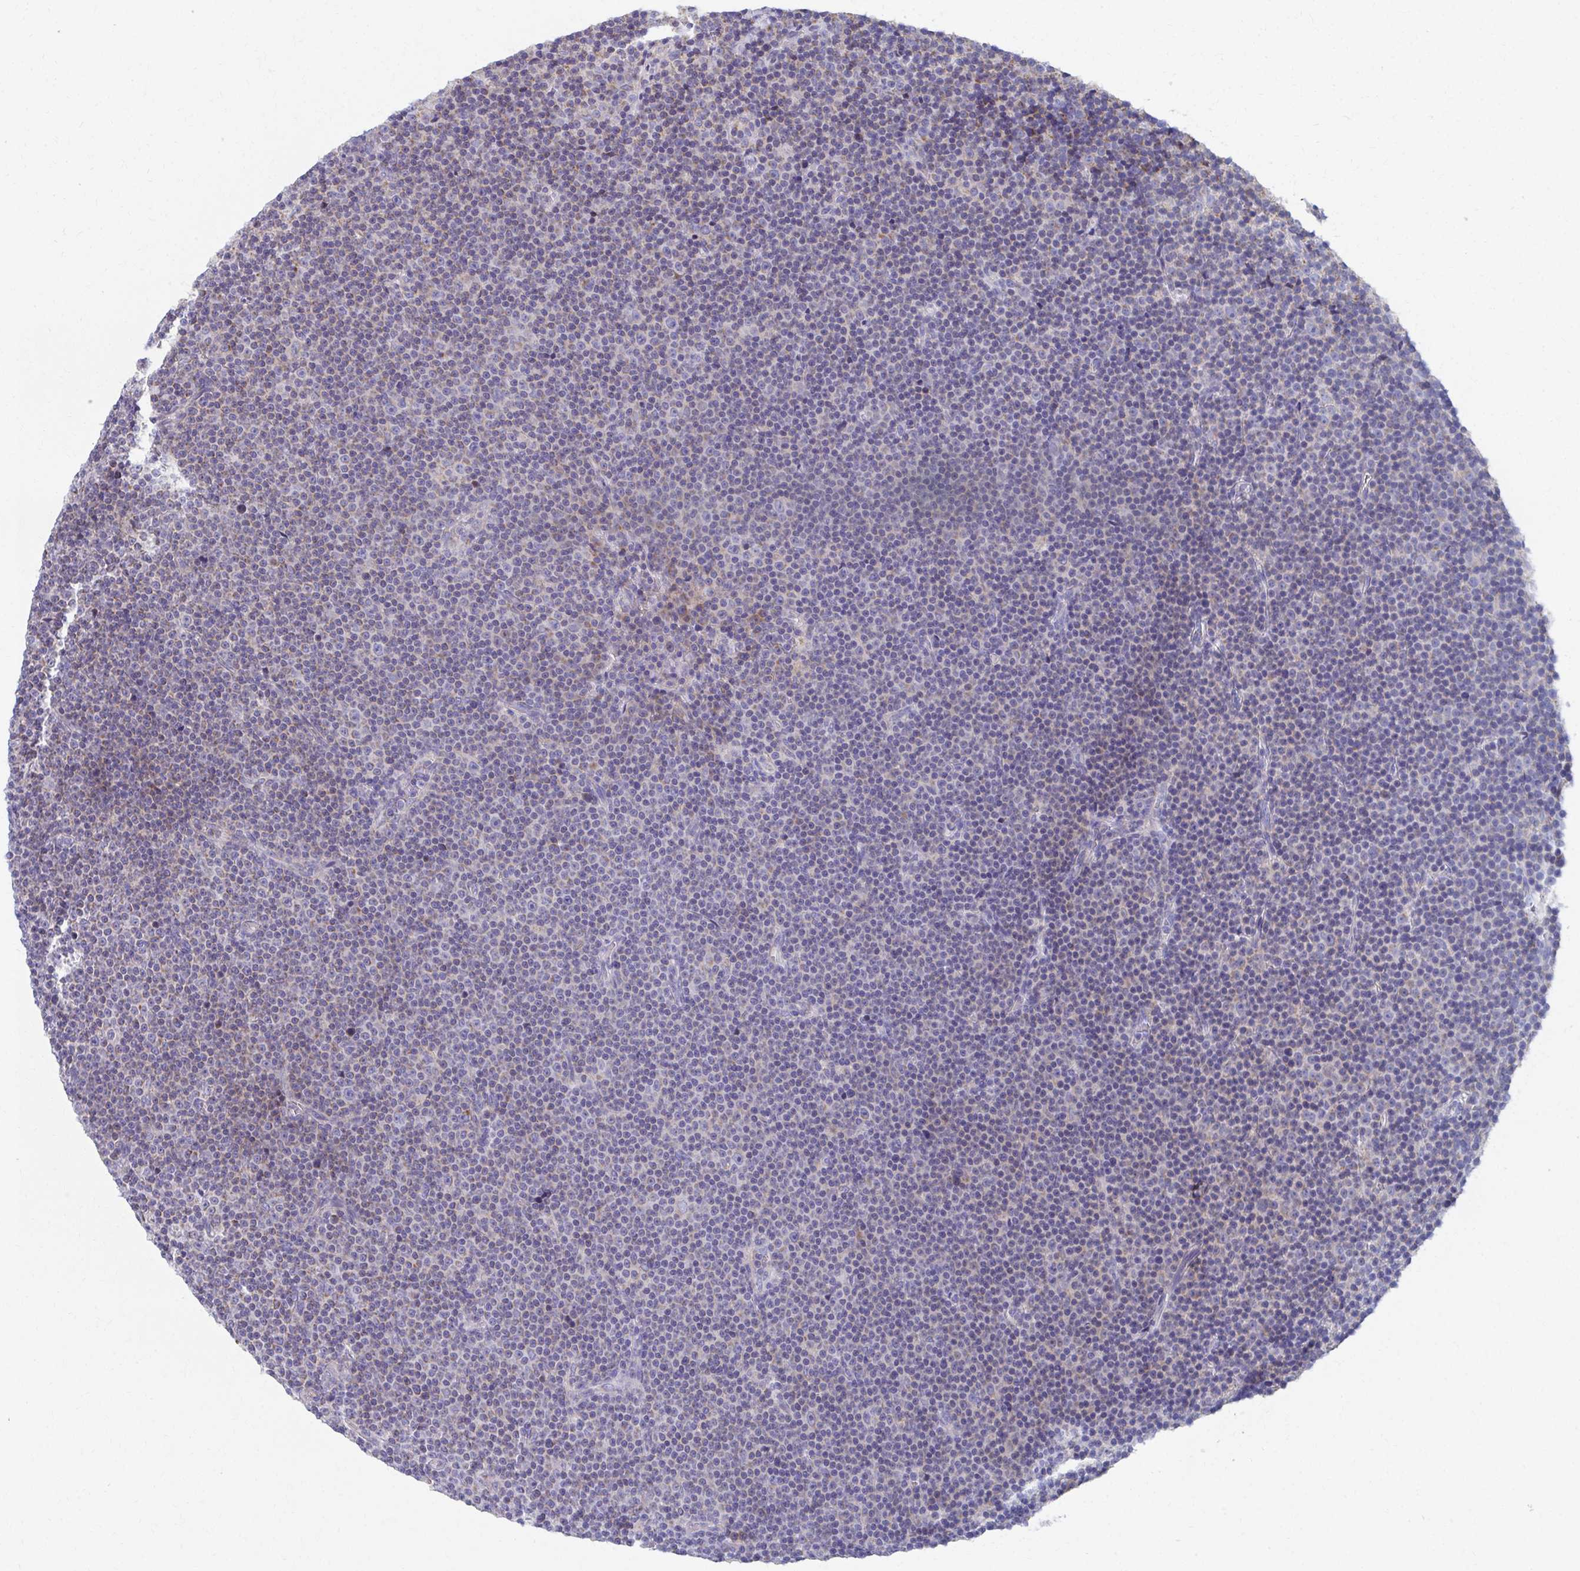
{"staining": {"intensity": "weak", "quantity": "25%-75%", "location": "cytoplasmic/membranous"}, "tissue": "lymphoma", "cell_type": "Tumor cells", "image_type": "cancer", "snomed": [{"axis": "morphology", "description": "Malignant lymphoma, non-Hodgkin's type, Low grade"}, {"axis": "topography", "description": "Lymph node"}], "caption": "There is low levels of weak cytoplasmic/membranous expression in tumor cells of lymphoma, as demonstrated by immunohistochemical staining (brown color).", "gene": "RCC1L", "patient": {"sex": "female", "age": 67}}